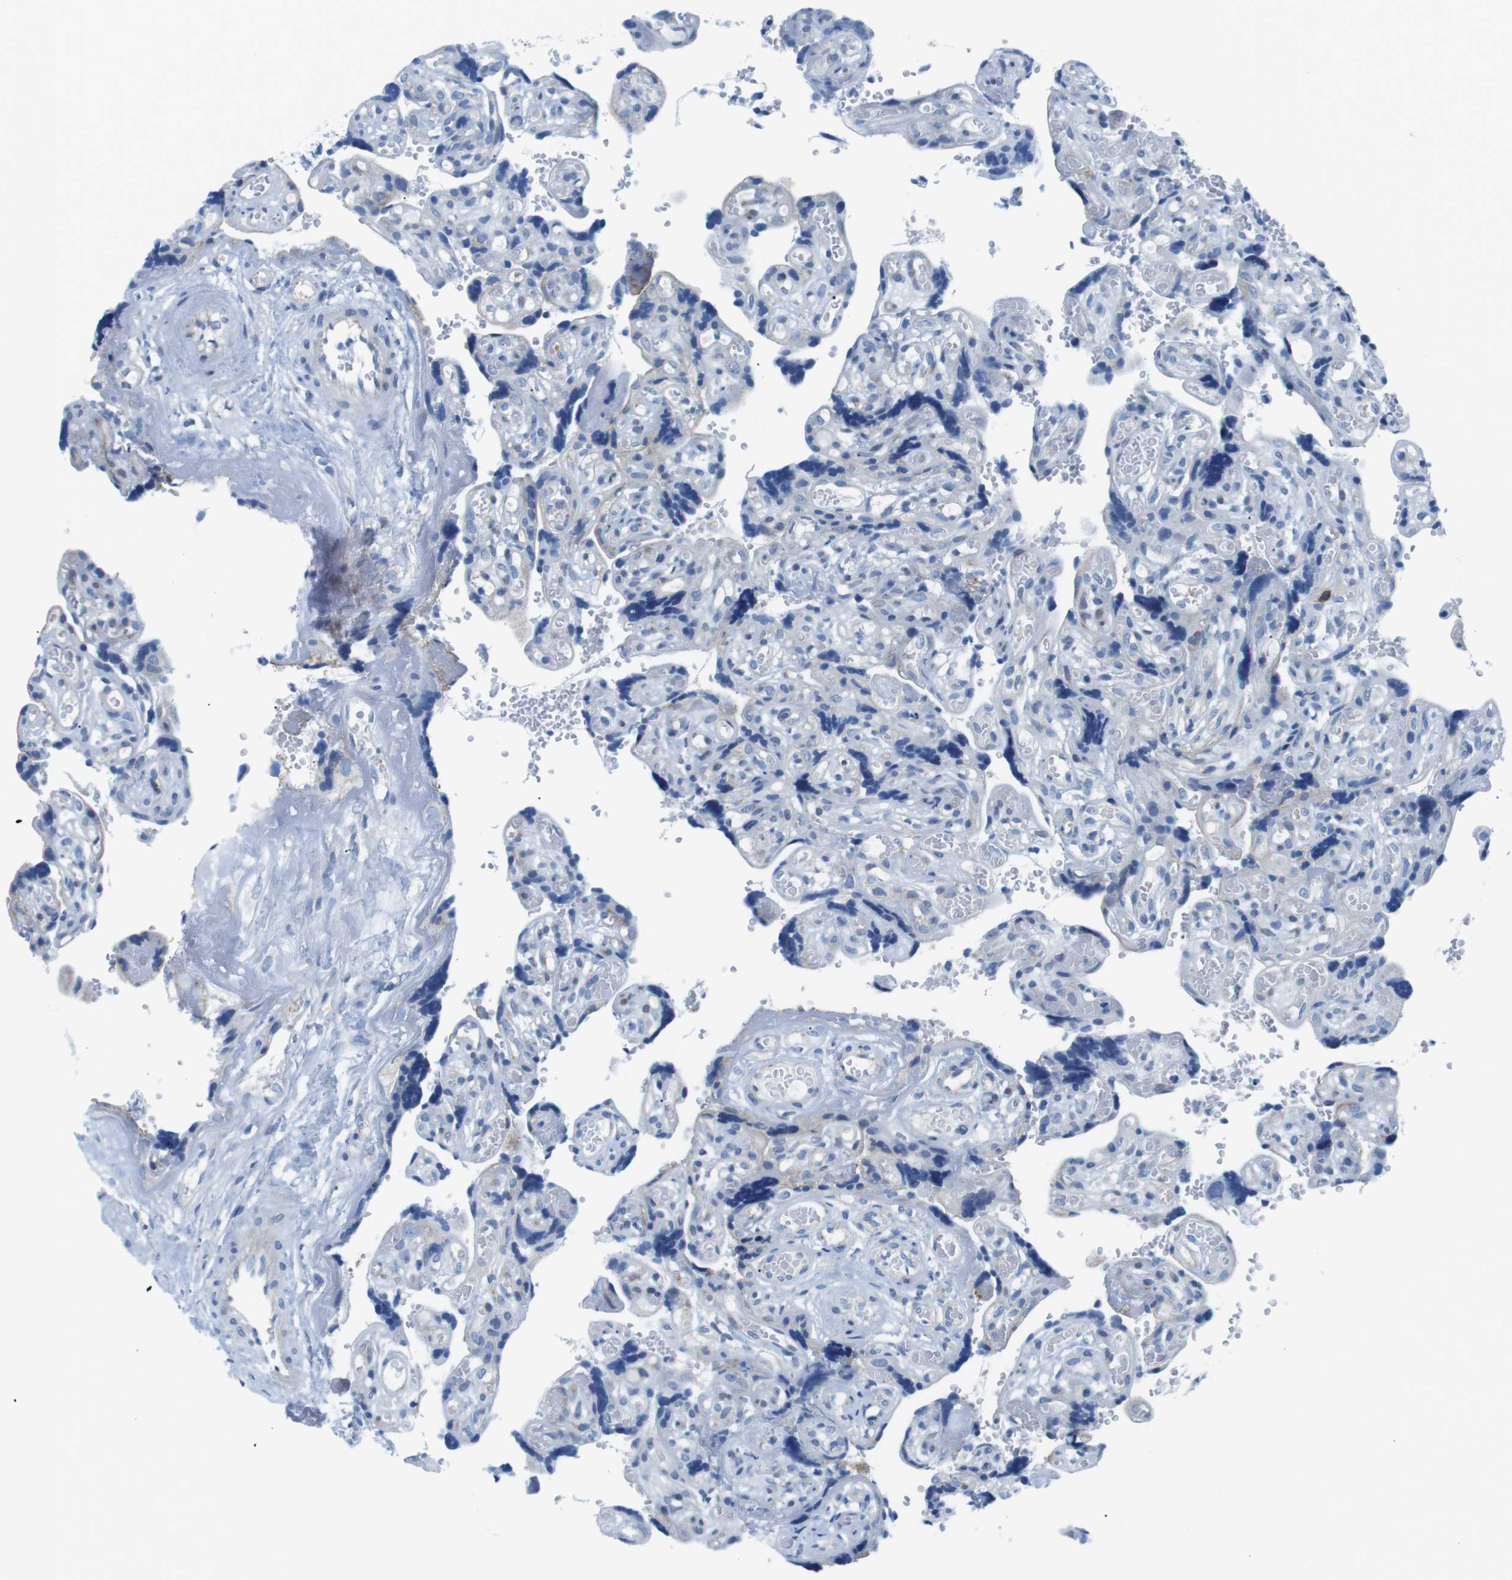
{"staining": {"intensity": "negative", "quantity": "none", "location": "none"}, "tissue": "placenta", "cell_type": "Decidual cells", "image_type": "normal", "snomed": [{"axis": "morphology", "description": "Normal tissue, NOS"}, {"axis": "topography", "description": "Placenta"}], "caption": "Photomicrograph shows no significant protein staining in decidual cells of benign placenta.", "gene": "MUC2", "patient": {"sex": "female", "age": 30}}